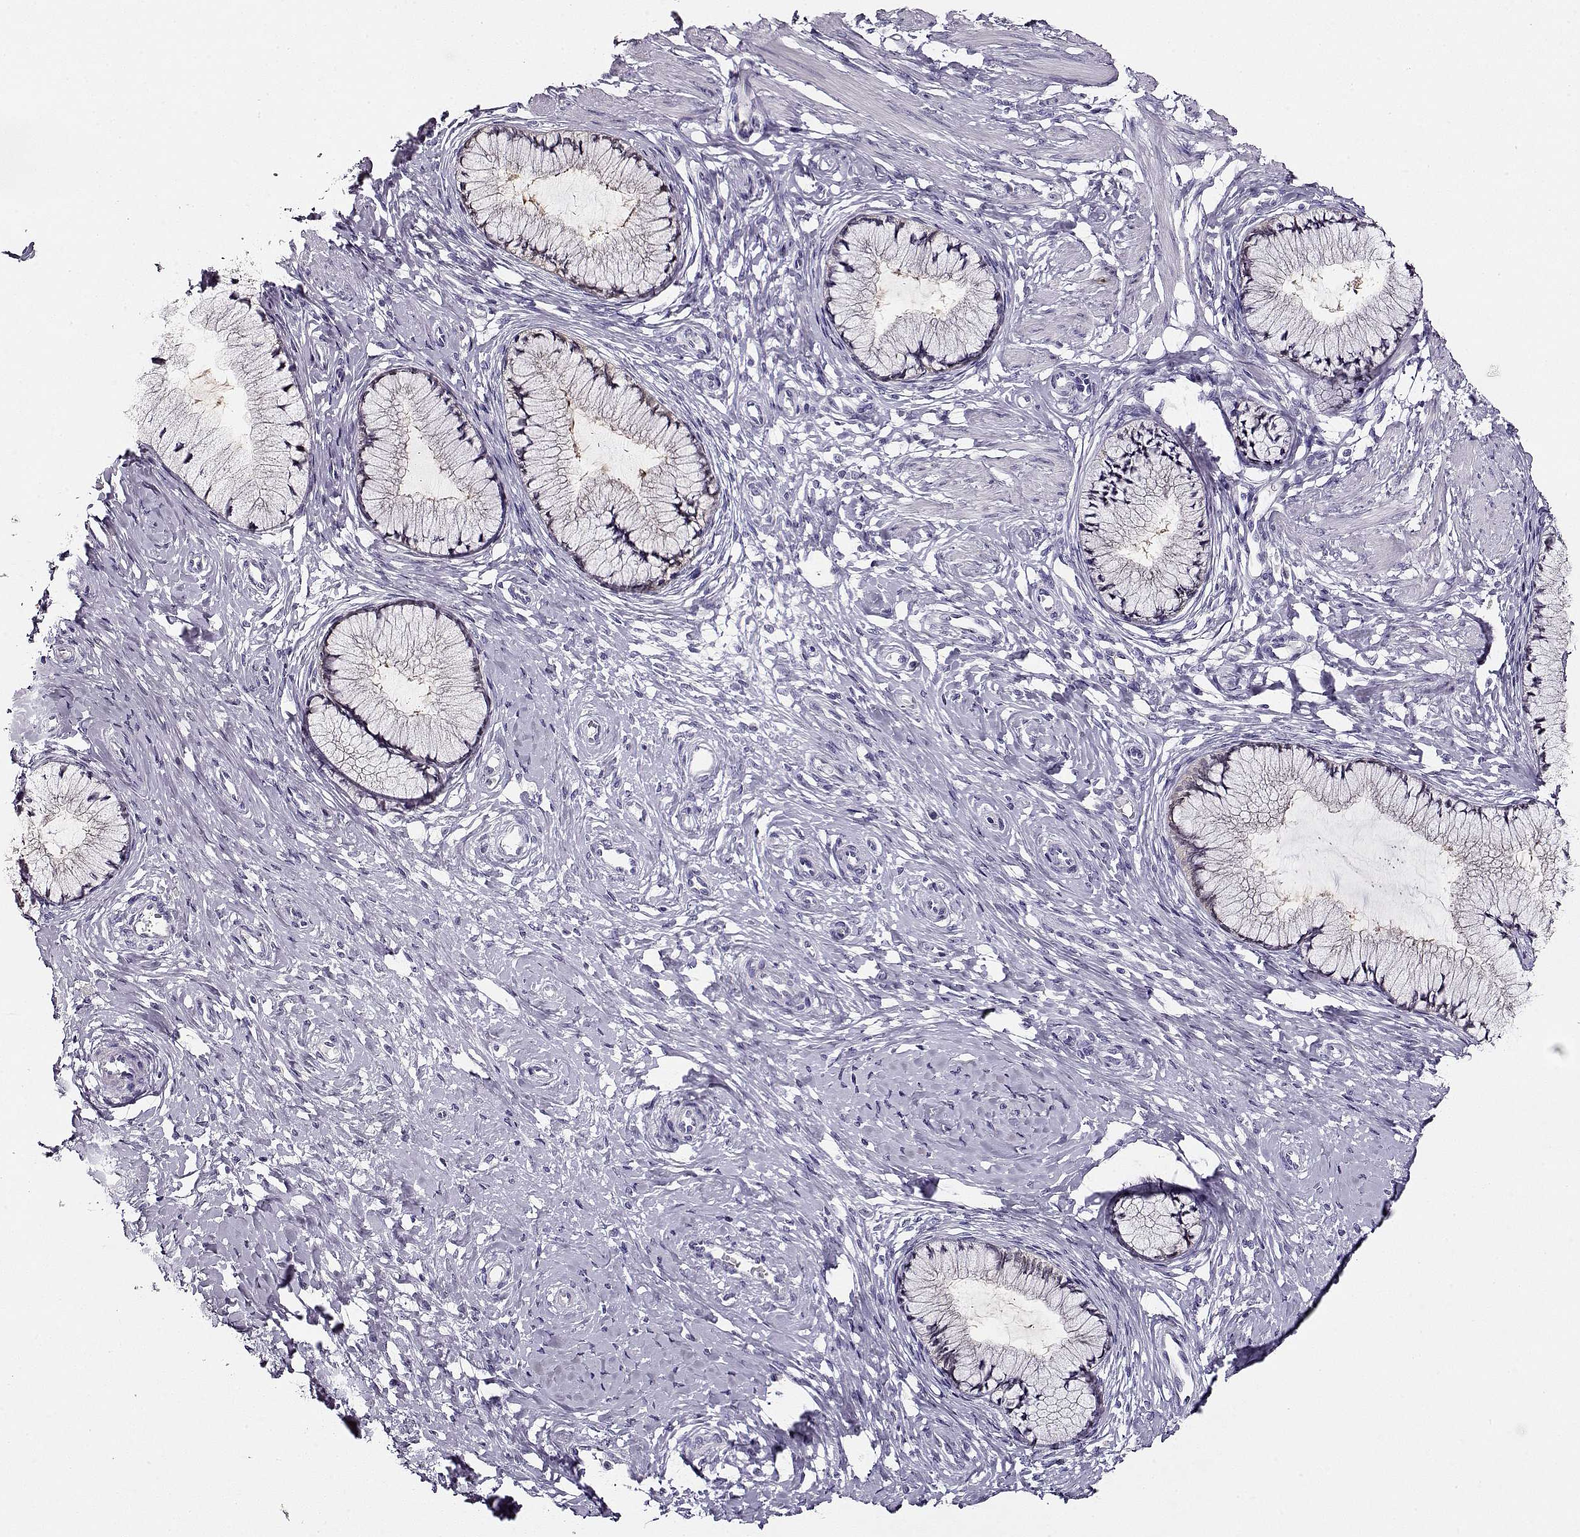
{"staining": {"intensity": "negative", "quantity": "none", "location": "none"}, "tissue": "cervix", "cell_type": "Glandular cells", "image_type": "normal", "snomed": [{"axis": "morphology", "description": "Normal tissue, NOS"}, {"axis": "topography", "description": "Cervix"}], "caption": "Immunohistochemistry (IHC) of normal cervix demonstrates no positivity in glandular cells. Brightfield microscopy of immunohistochemistry (IHC) stained with DAB (brown) and hematoxylin (blue), captured at high magnification.", "gene": "CCR8", "patient": {"sex": "female", "age": 37}}